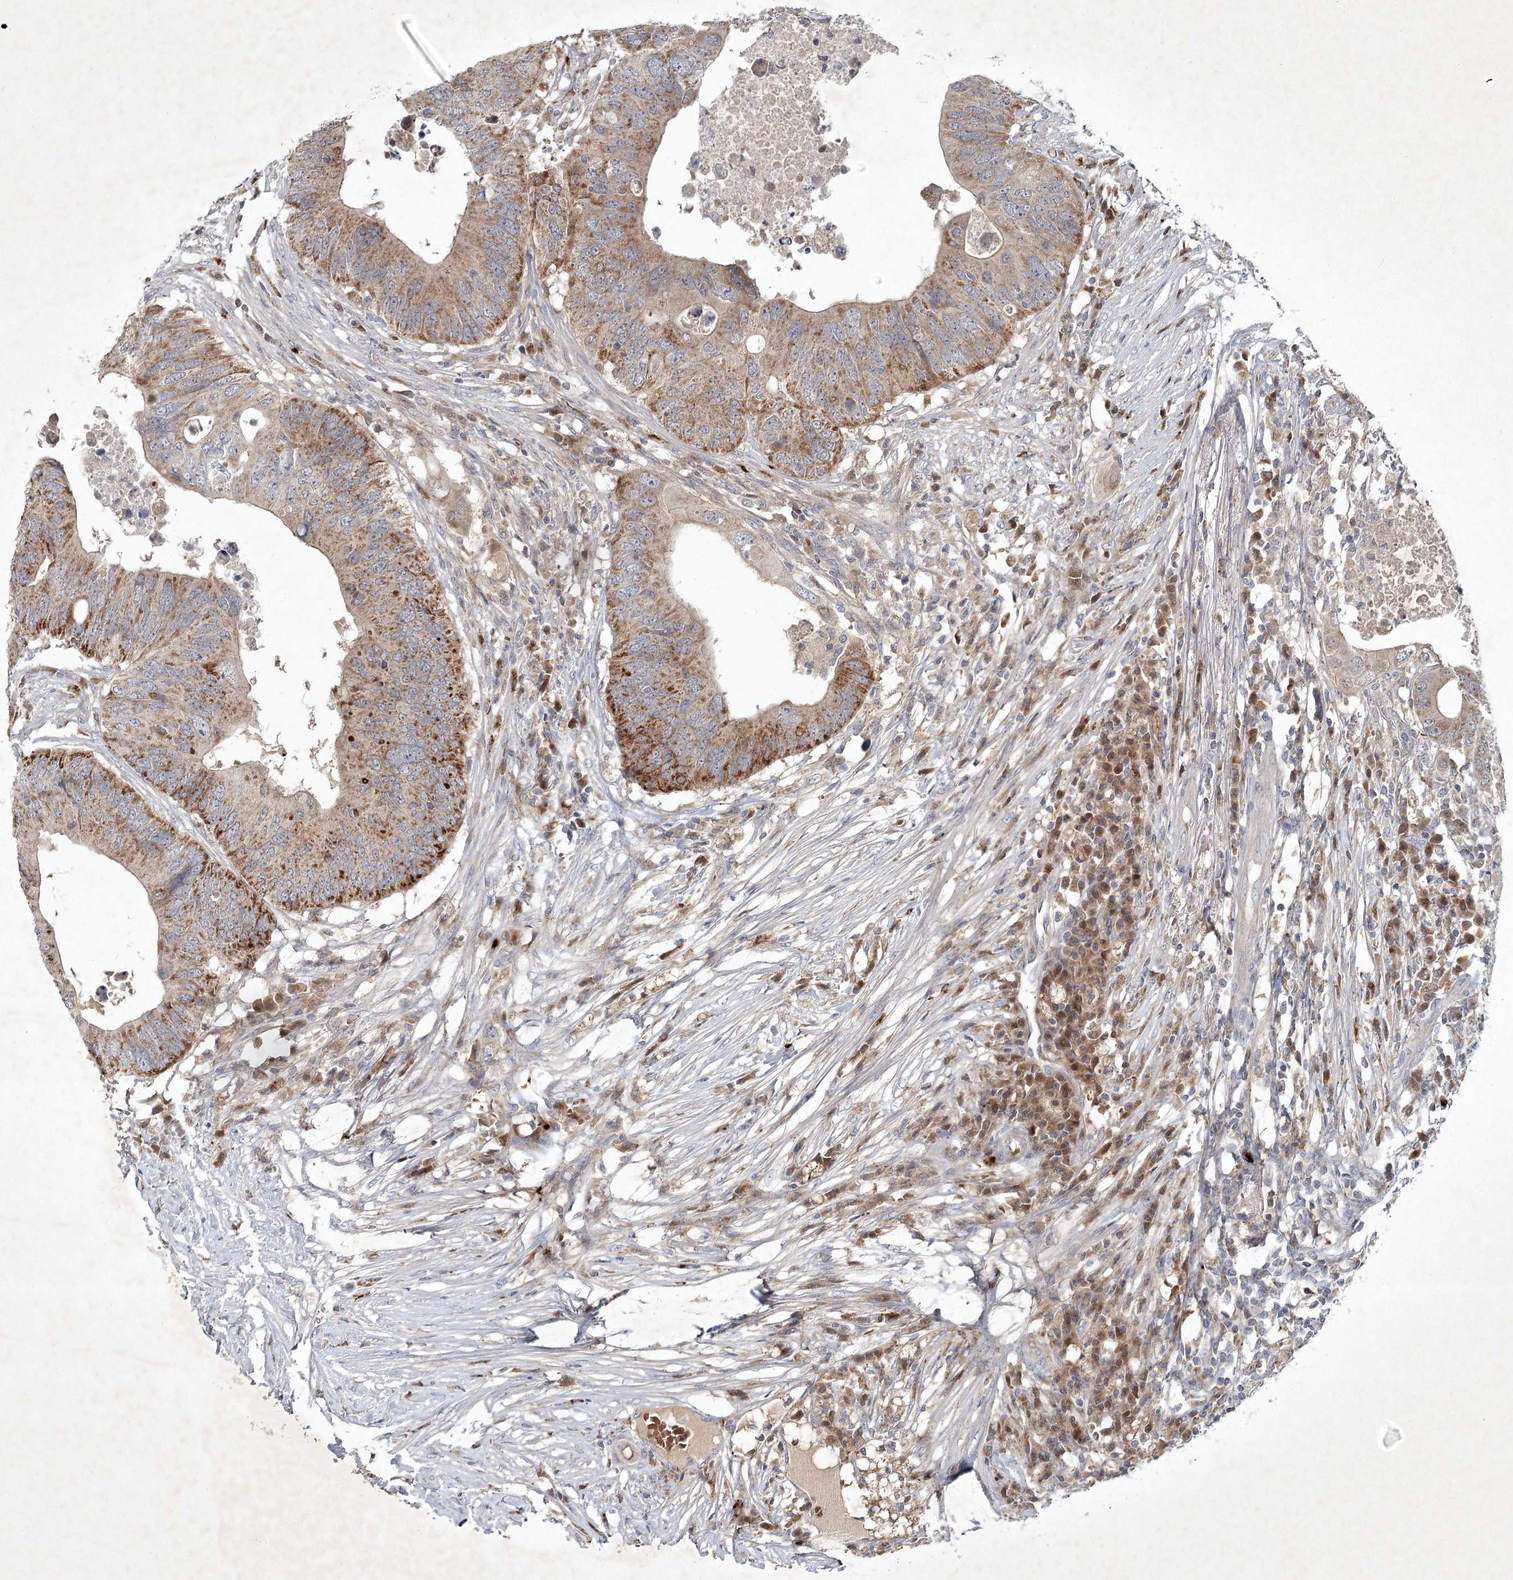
{"staining": {"intensity": "moderate", "quantity": "25%-75%", "location": "cytoplasmic/membranous"}, "tissue": "colorectal cancer", "cell_type": "Tumor cells", "image_type": "cancer", "snomed": [{"axis": "morphology", "description": "Adenocarcinoma, NOS"}, {"axis": "topography", "description": "Colon"}], "caption": "Tumor cells reveal medium levels of moderate cytoplasmic/membranous expression in about 25%-75% of cells in human adenocarcinoma (colorectal).", "gene": "PYROXD2", "patient": {"sex": "male", "age": 71}}